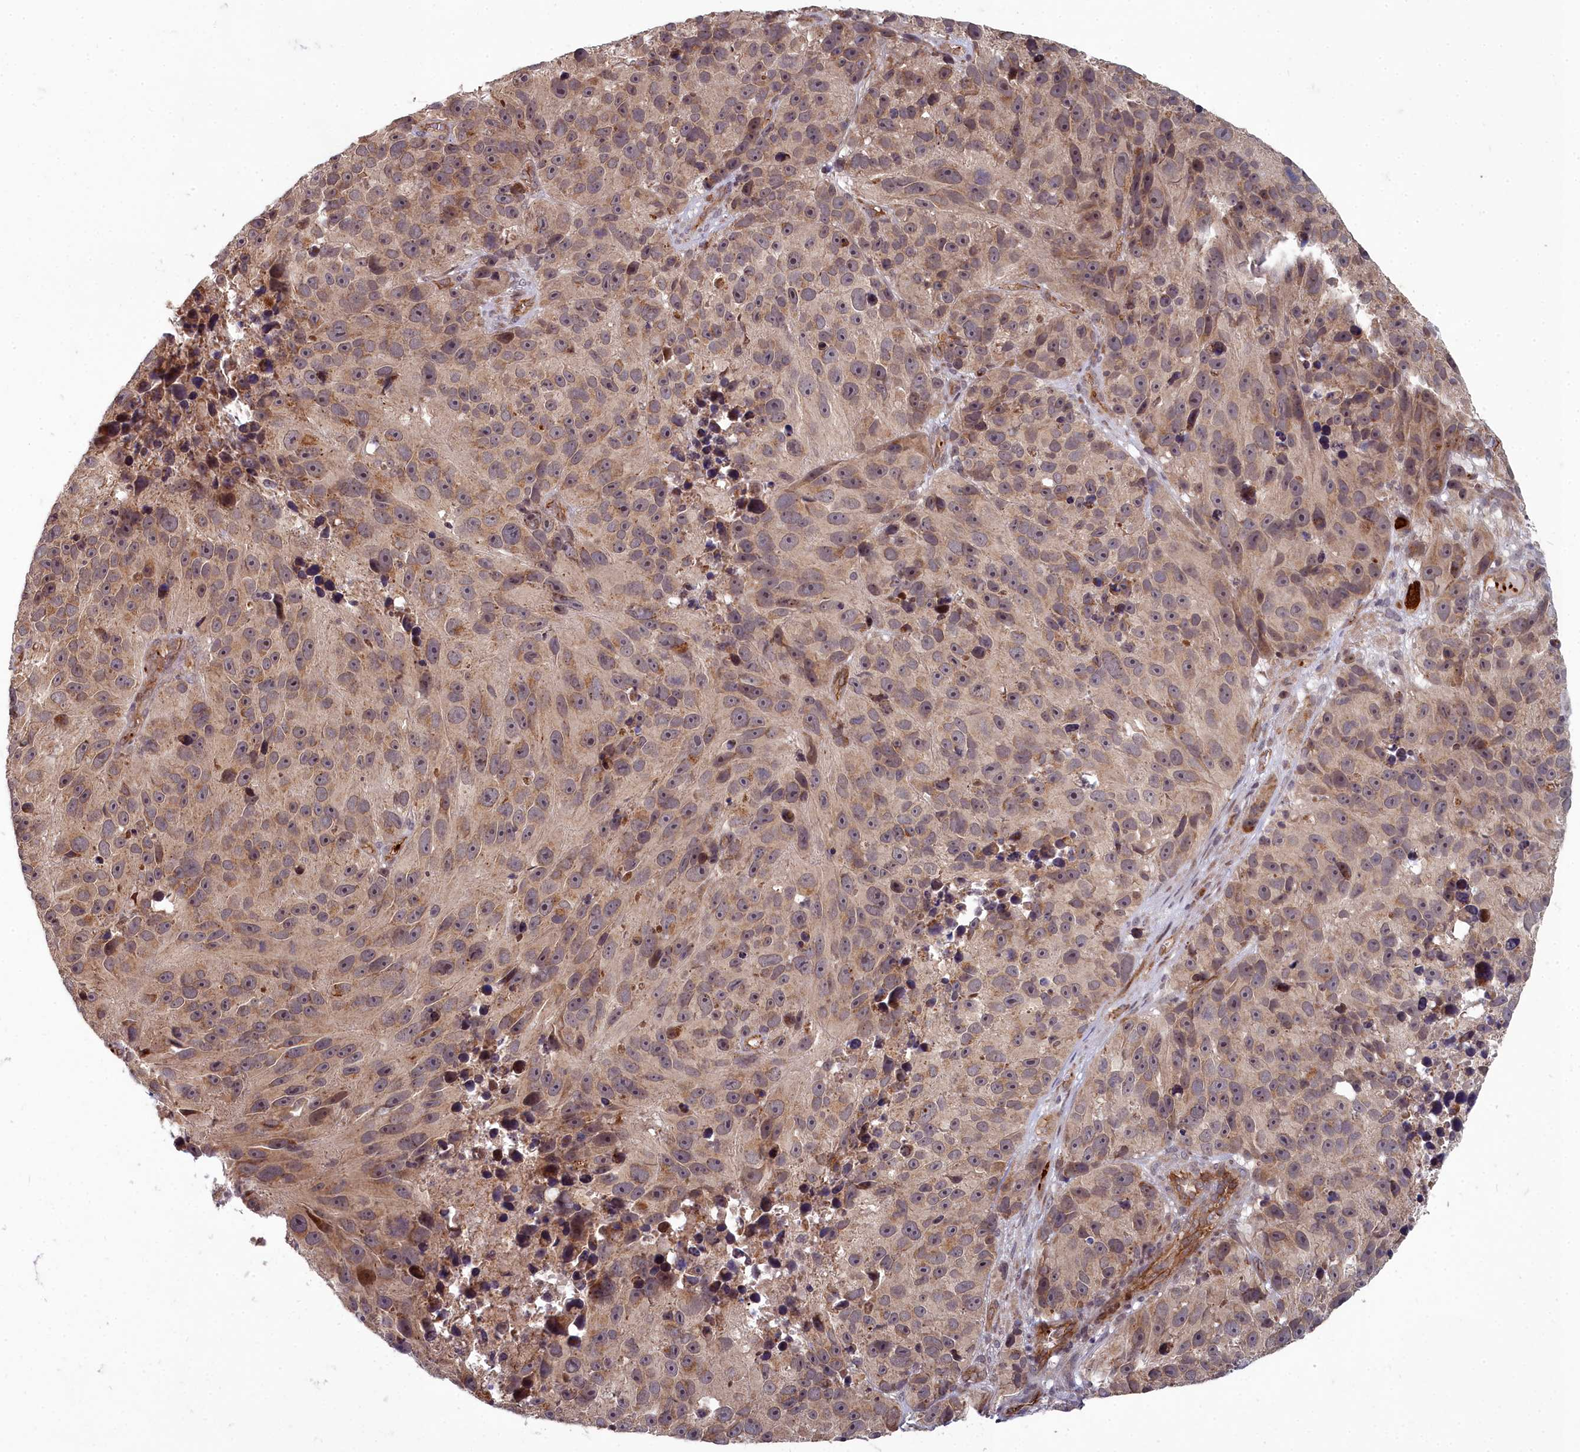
{"staining": {"intensity": "weak", "quantity": ">75%", "location": "cytoplasmic/membranous,nuclear"}, "tissue": "melanoma", "cell_type": "Tumor cells", "image_type": "cancer", "snomed": [{"axis": "morphology", "description": "Malignant melanoma, NOS"}, {"axis": "topography", "description": "Skin"}], "caption": "Human malignant melanoma stained for a protein (brown) exhibits weak cytoplasmic/membranous and nuclear positive expression in approximately >75% of tumor cells.", "gene": "TSPYL4", "patient": {"sex": "male", "age": 84}}